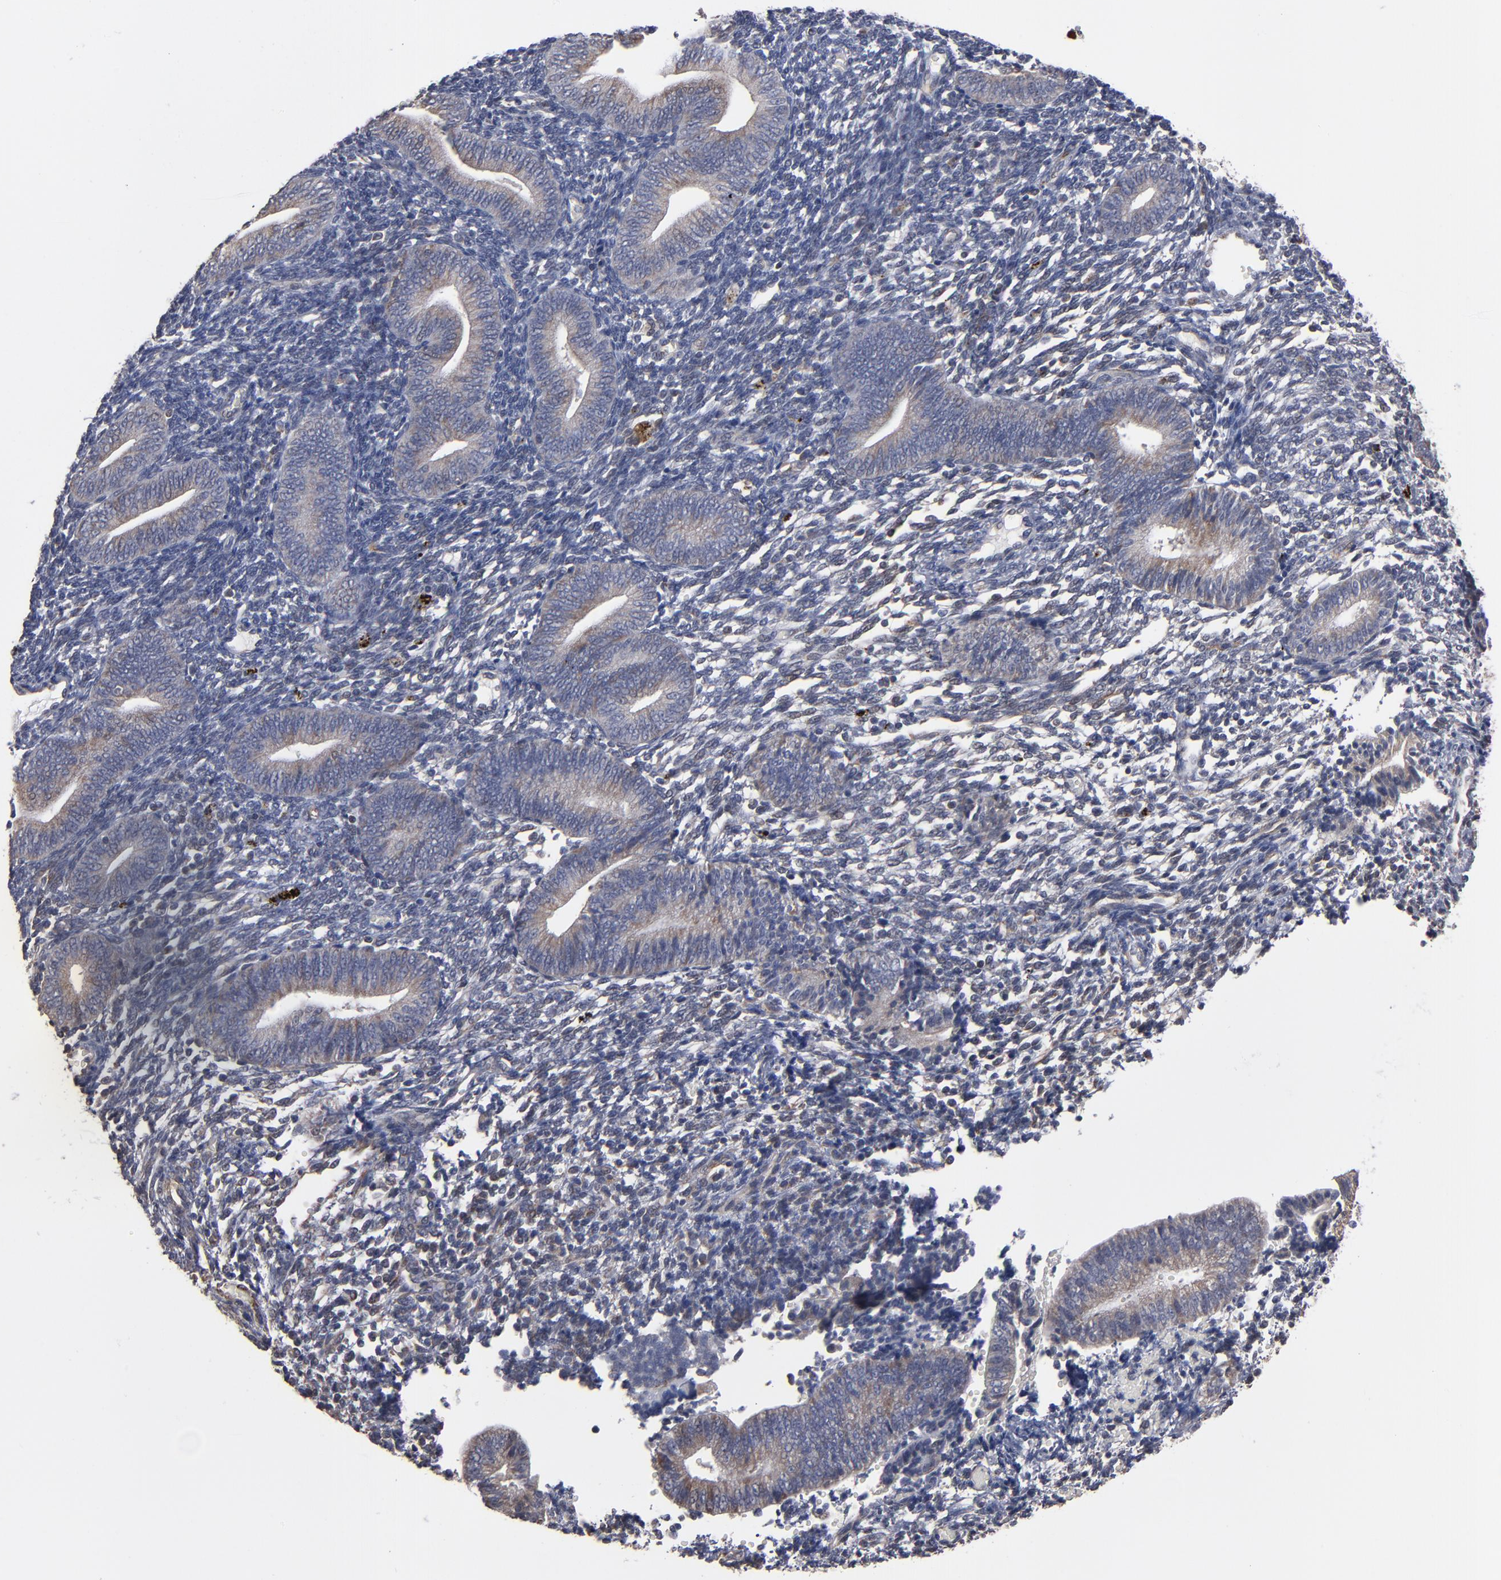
{"staining": {"intensity": "moderate", "quantity": "<25%", "location": "cytoplasmic/membranous"}, "tissue": "endometrium", "cell_type": "Cells in endometrial stroma", "image_type": "normal", "snomed": [{"axis": "morphology", "description": "Normal tissue, NOS"}, {"axis": "topography", "description": "Uterus"}, {"axis": "topography", "description": "Endometrium"}], "caption": "IHC photomicrograph of benign human endometrium stained for a protein (brown), which exhibits low levels of moderate cytoplasmic/membranous staining in about <25% of cells in endometrial stroma.", "gene": "MIPOL1", "patient": {"sex": "female", "age": 33}}